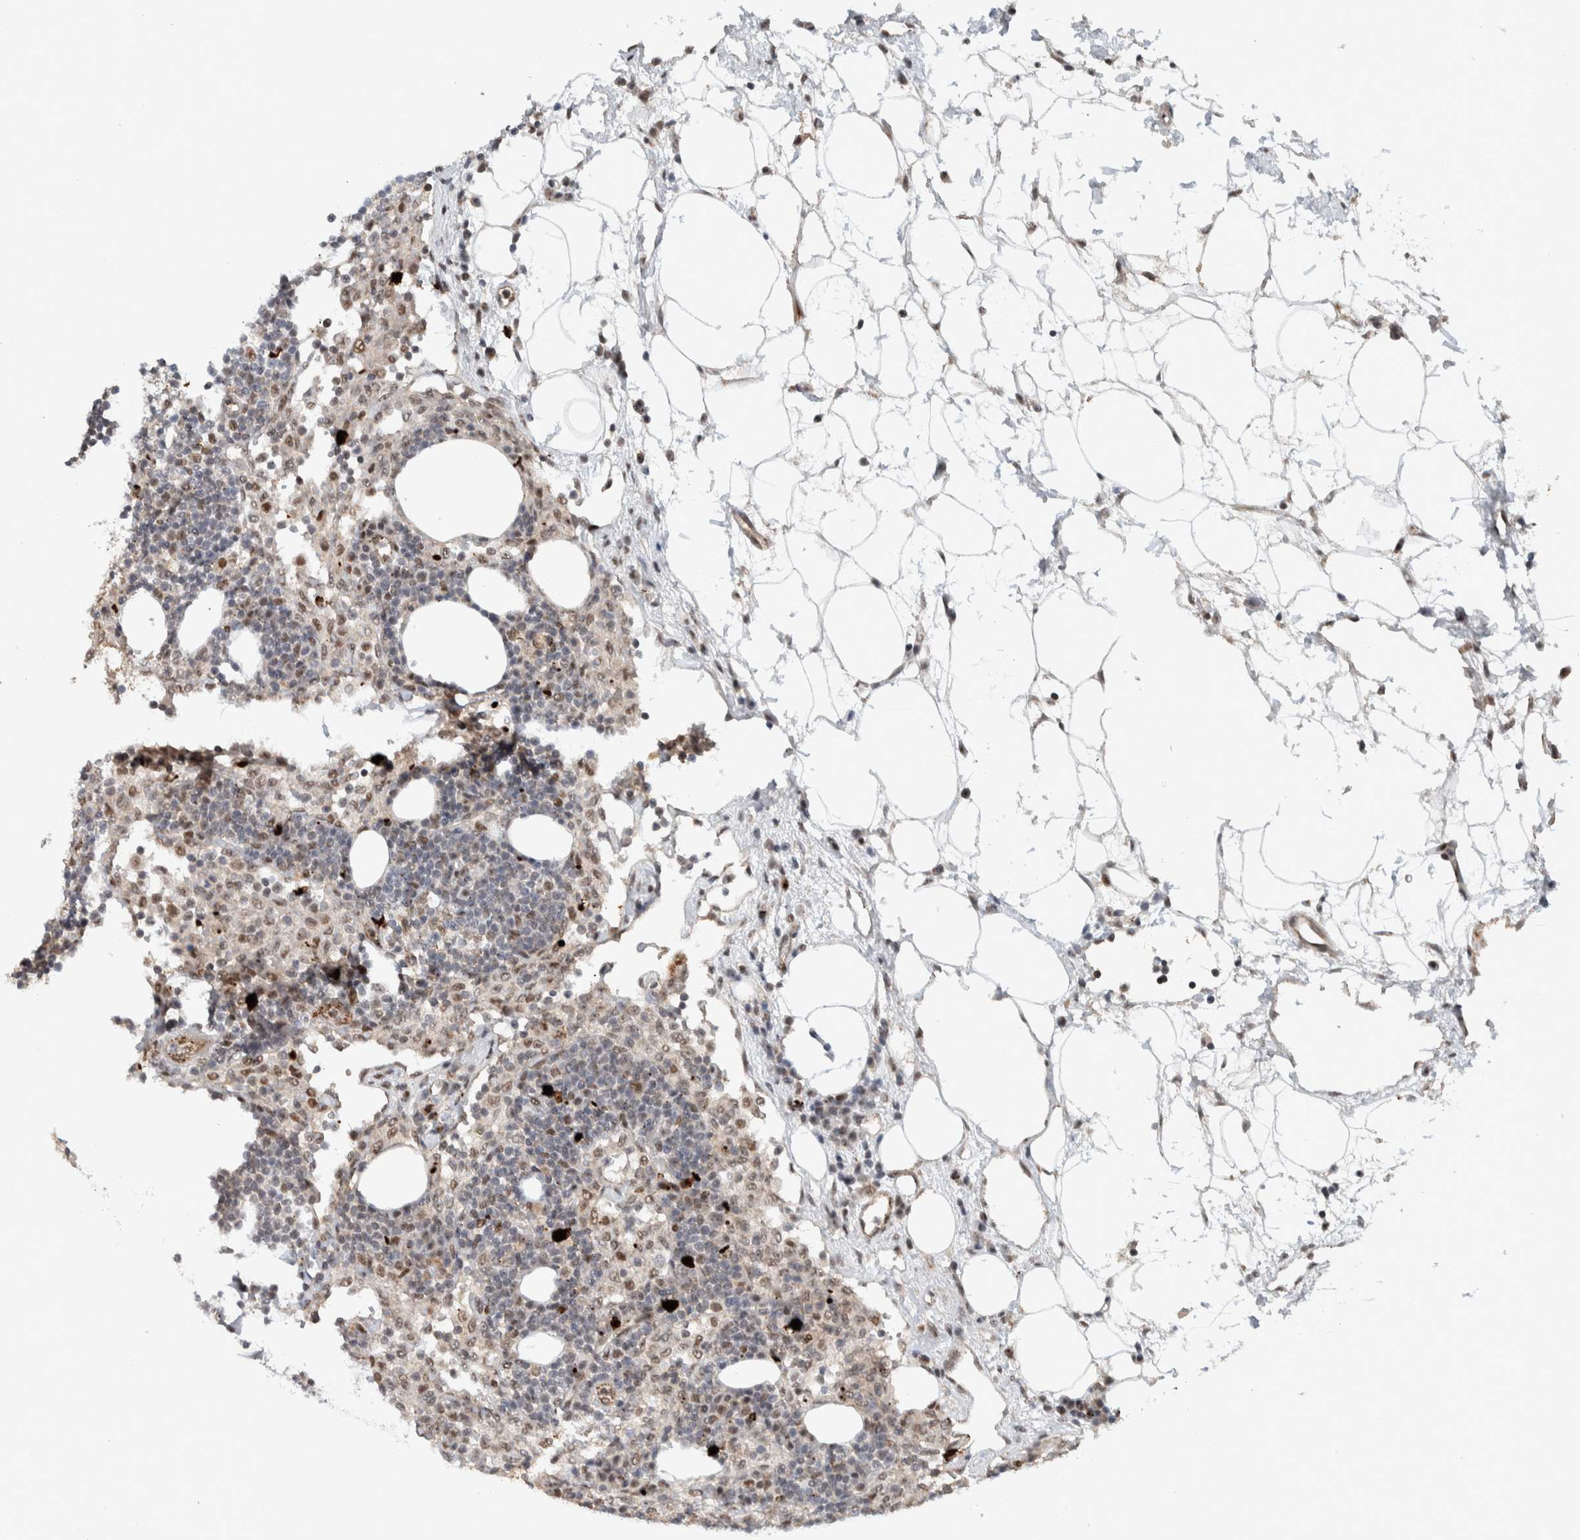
{"staining": {"intensity": "weak", "quantity": "25%-75%", "location": "nuclear"}, "tissue": "lymph node", "cell_type": "Germinal center cells", "image_type": "normal", "snomed": [{"axis": "morphology", "description": "Normal tissue, NOS"}, {"axis": "morphology", "description": "Carcinoid, malignant, NOS"}, {"axis": "topography", "description": "Lymph node"}], "caption": "A low amount of weak nuclear positivity is appreciated in approximately 25%-75% of germinal center cells in normal lymph node. (brown staining indicates protein expression, while blue staining denotes nuclei).", "gene": "ZFP91", "patient": {"sex": "male", "age": 47}}